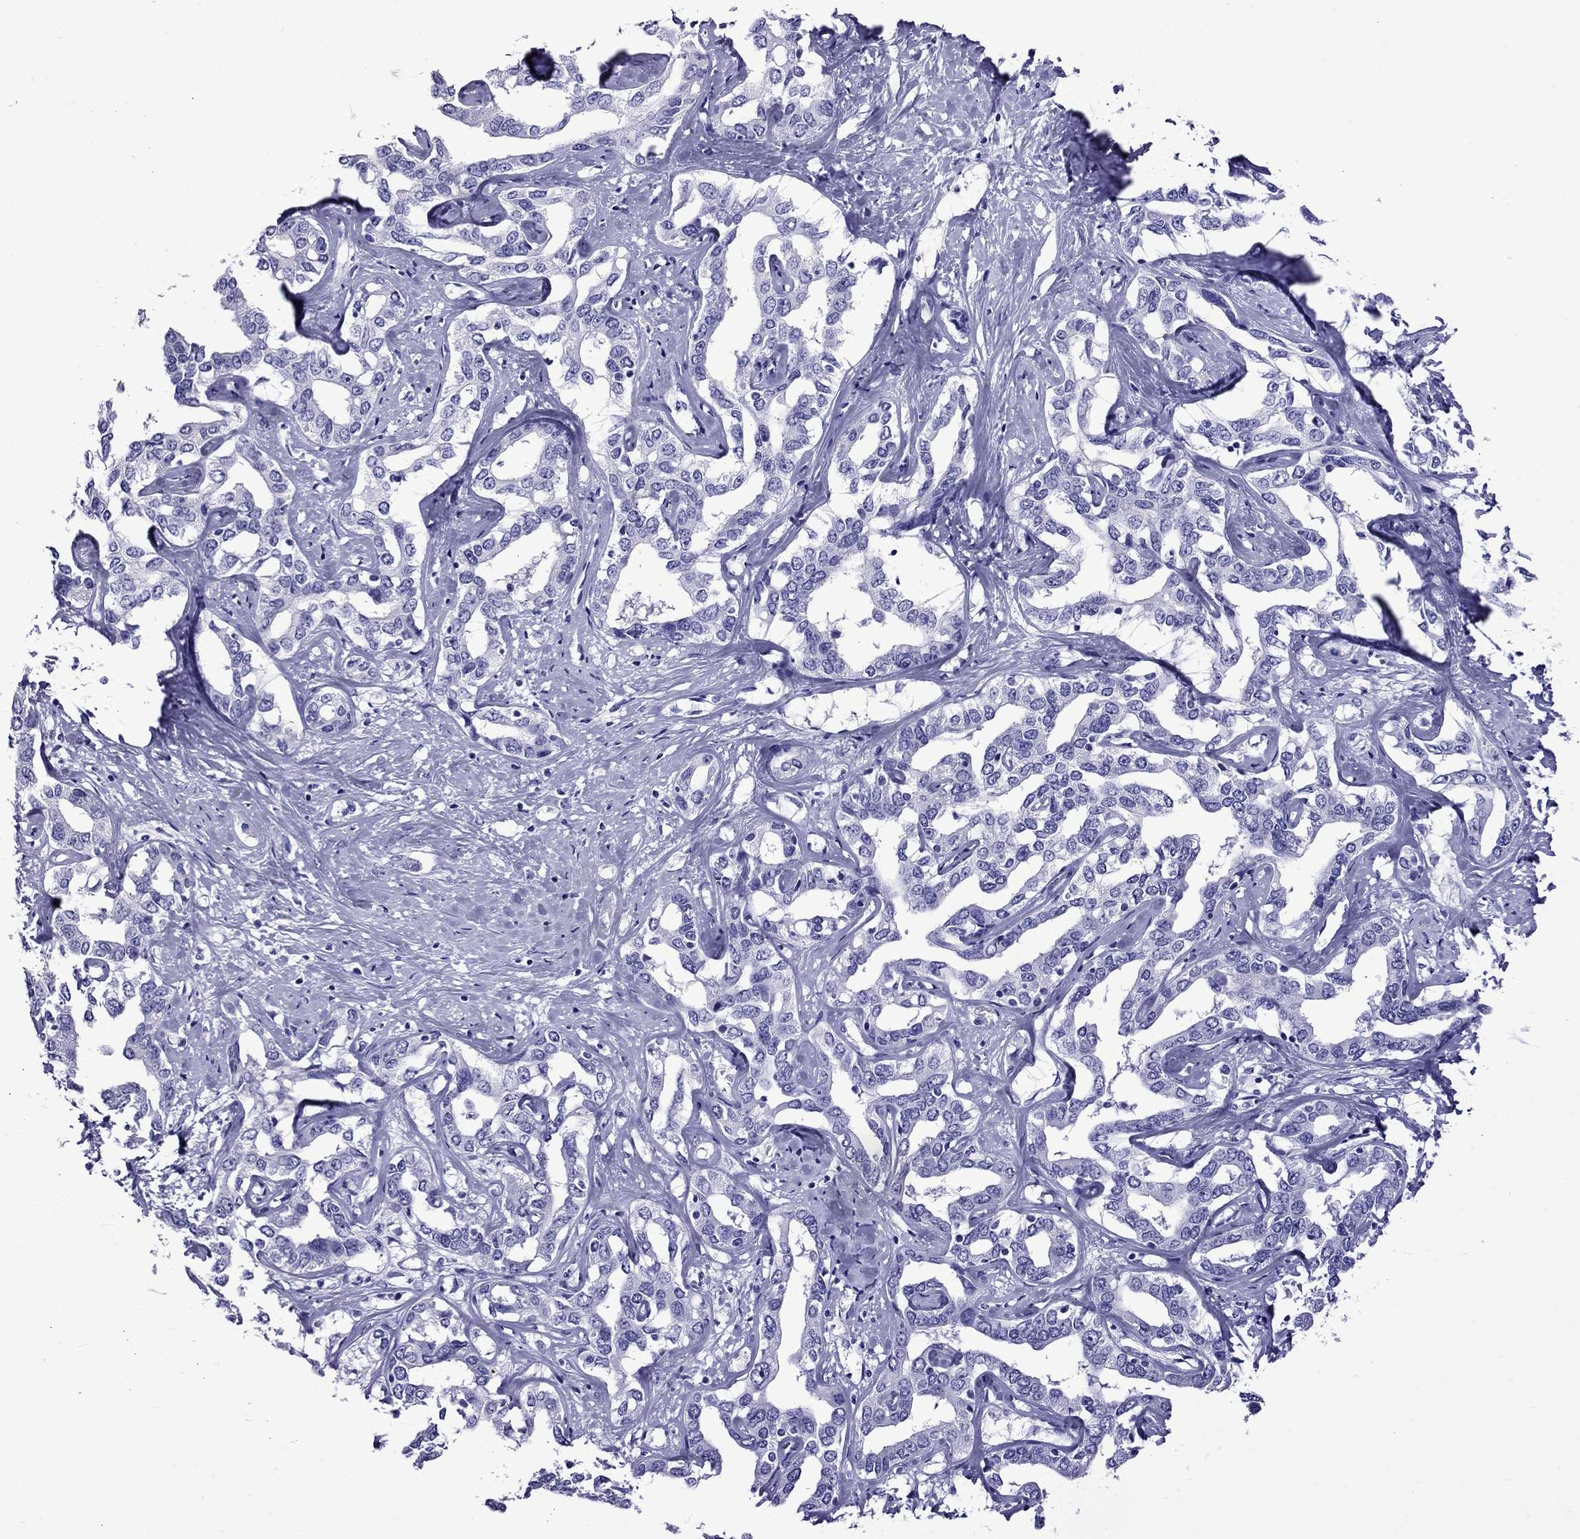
{"staining": {"intensity": "negative", "quantity": "none", "location": "none"}, "tissue": "liver cancer", "cell_type": "Tumor cells", "image_type": "cancer", "snomed": [{"axis": "morphology", "description": "Cholangiocarcinoma"}, {"axis": "topography", "description": "Liver"}], "caption": "An immunohistochemistry histopathology image of liver cancer is shown. There is no staining in tumor cells of liver cancer. Nuclei are stained in blue.", "gene": "CRYBA1", "patient": {"sex": "male", "age": 59}}